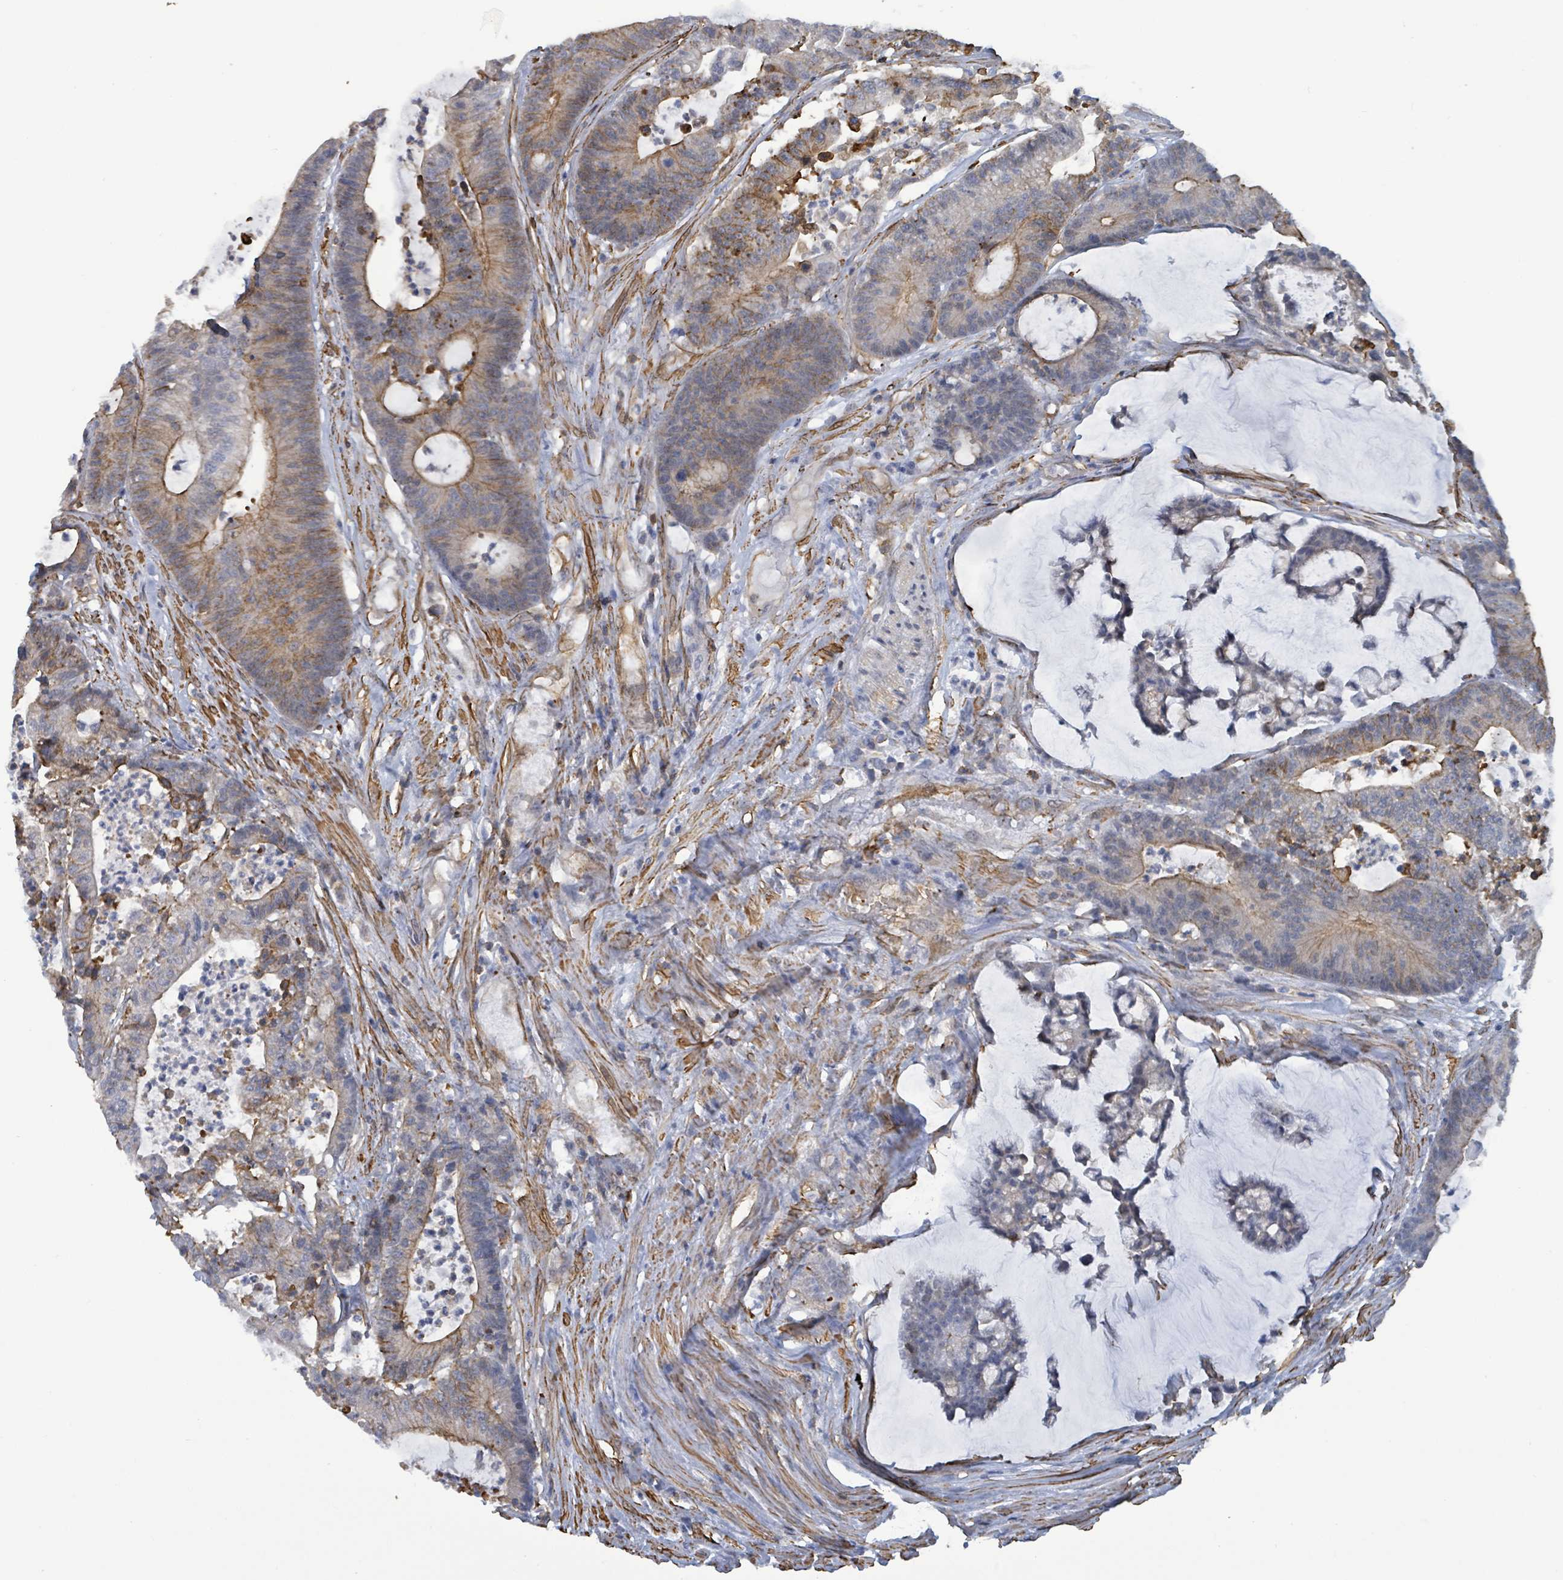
{"staining": {"intensity": "moderate", "quantity": "25%-75%", "location": "cytoplasmic/membranous"}, "tissue": "colorectal cancer", "cell_type": "Tumor cells", "image_type": "cancer", "snomed": [{"axis": "morphology", "description": "Adenocarcinoma, NOS"}, {"axis": "topography", "description": "Colon"}], "caption": "Human colorectal adenocarcinoma stained with a protein marker displays moderate staining in tumor cells.", "gene": "PRKRIP1", "patient": {"sex": "female", "age": 84}}